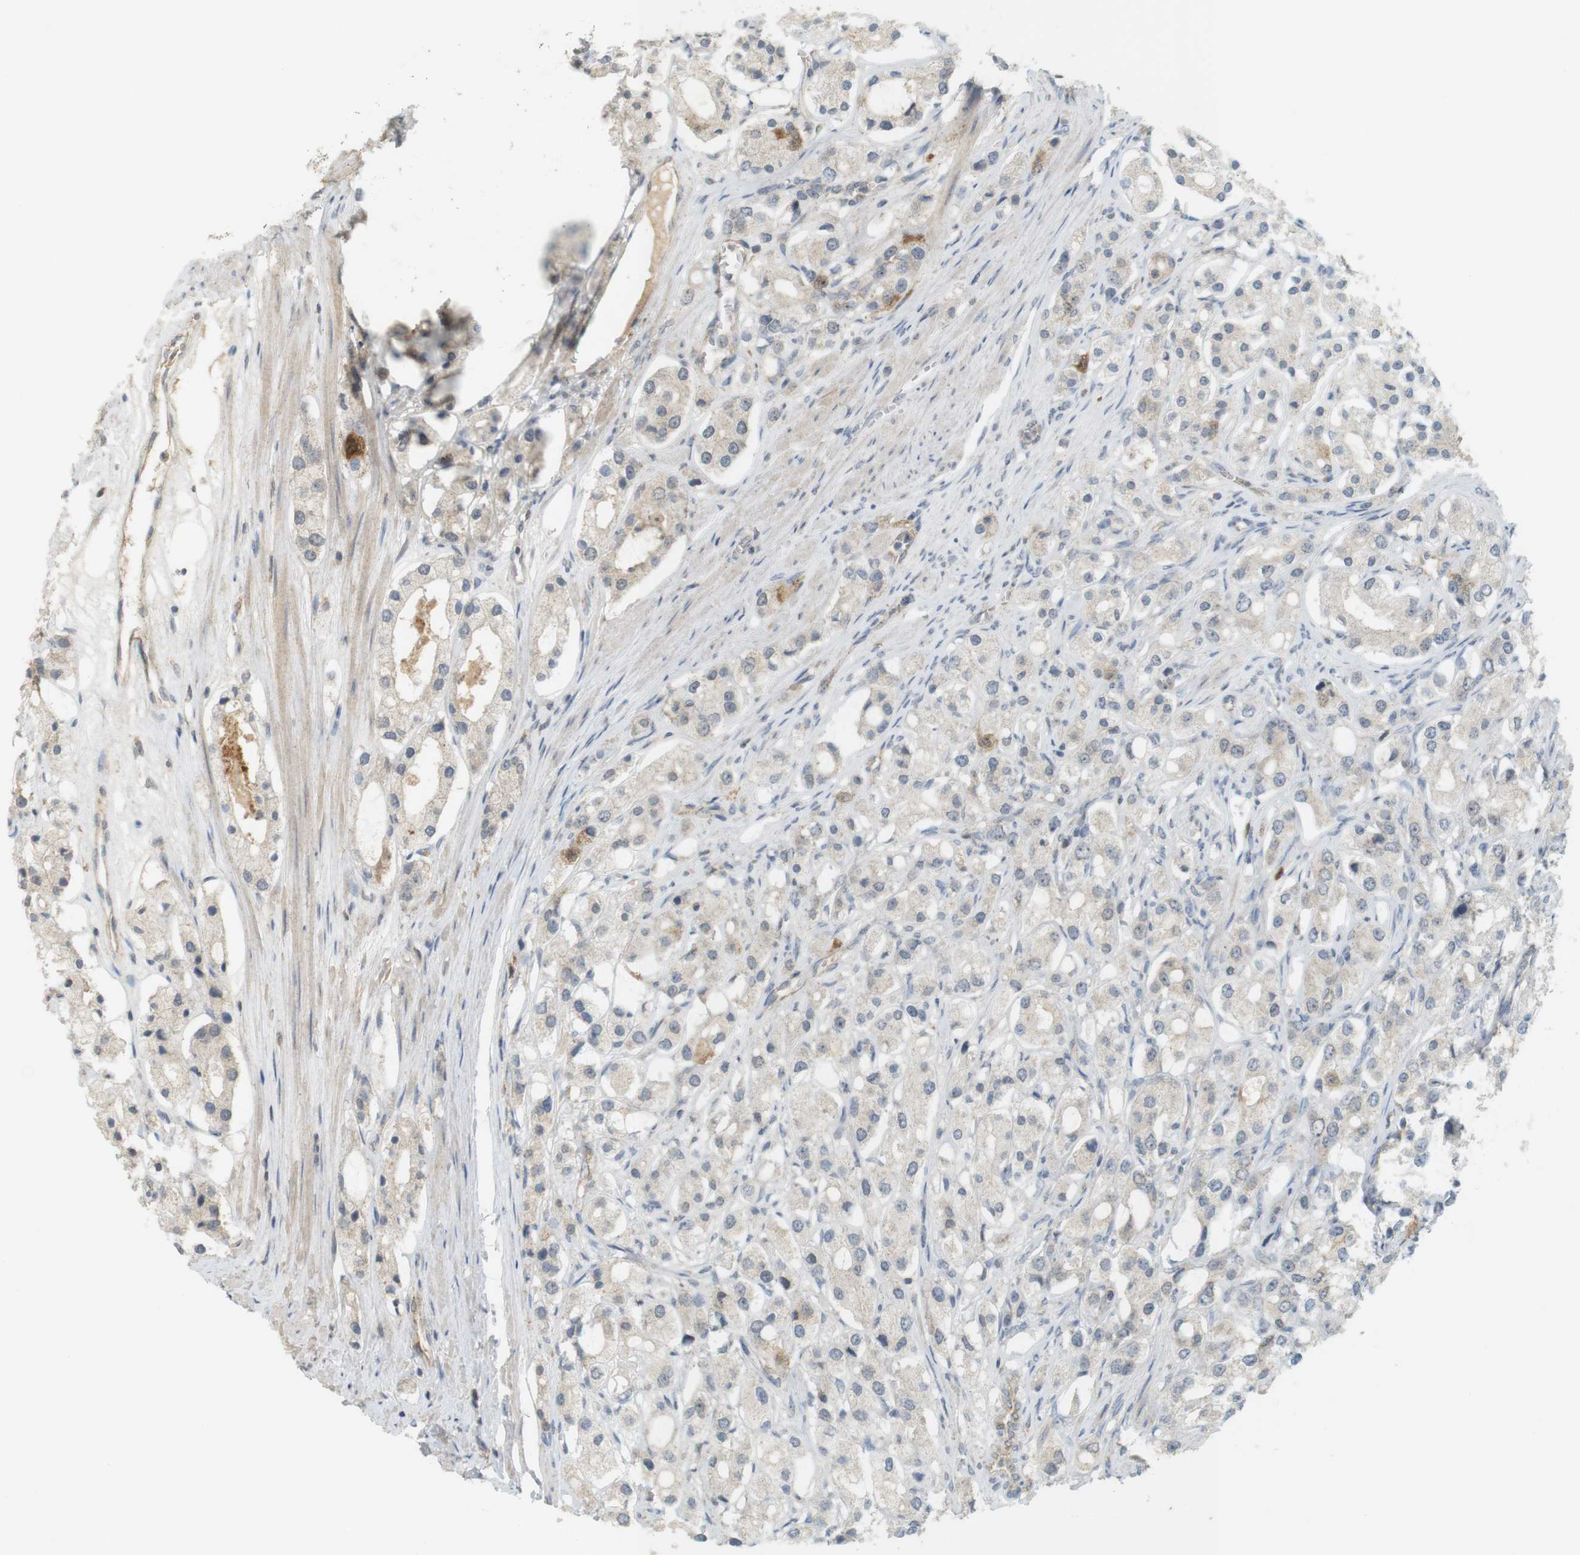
{"staining": {"intensity": "negative", "quantity": "none", "location": "none"}, "tissue": "prostate cancer", "cell_type": "Tumor cells", "image_type": "cancer", "snomed": [{"axis": "morphology", "description": "Adenocarcinoma, High grade"}, {"axis": "topography", "description": "Prostate"}], "caption": "Tumor cells show no significant positivity in prostate high-grade adenocarcinoma. (DAB immunohistochemistry visualized using brightfield microscopy, high magnification).", "gene": "TTK", "patient": {"sex": "male", "age": 65}}